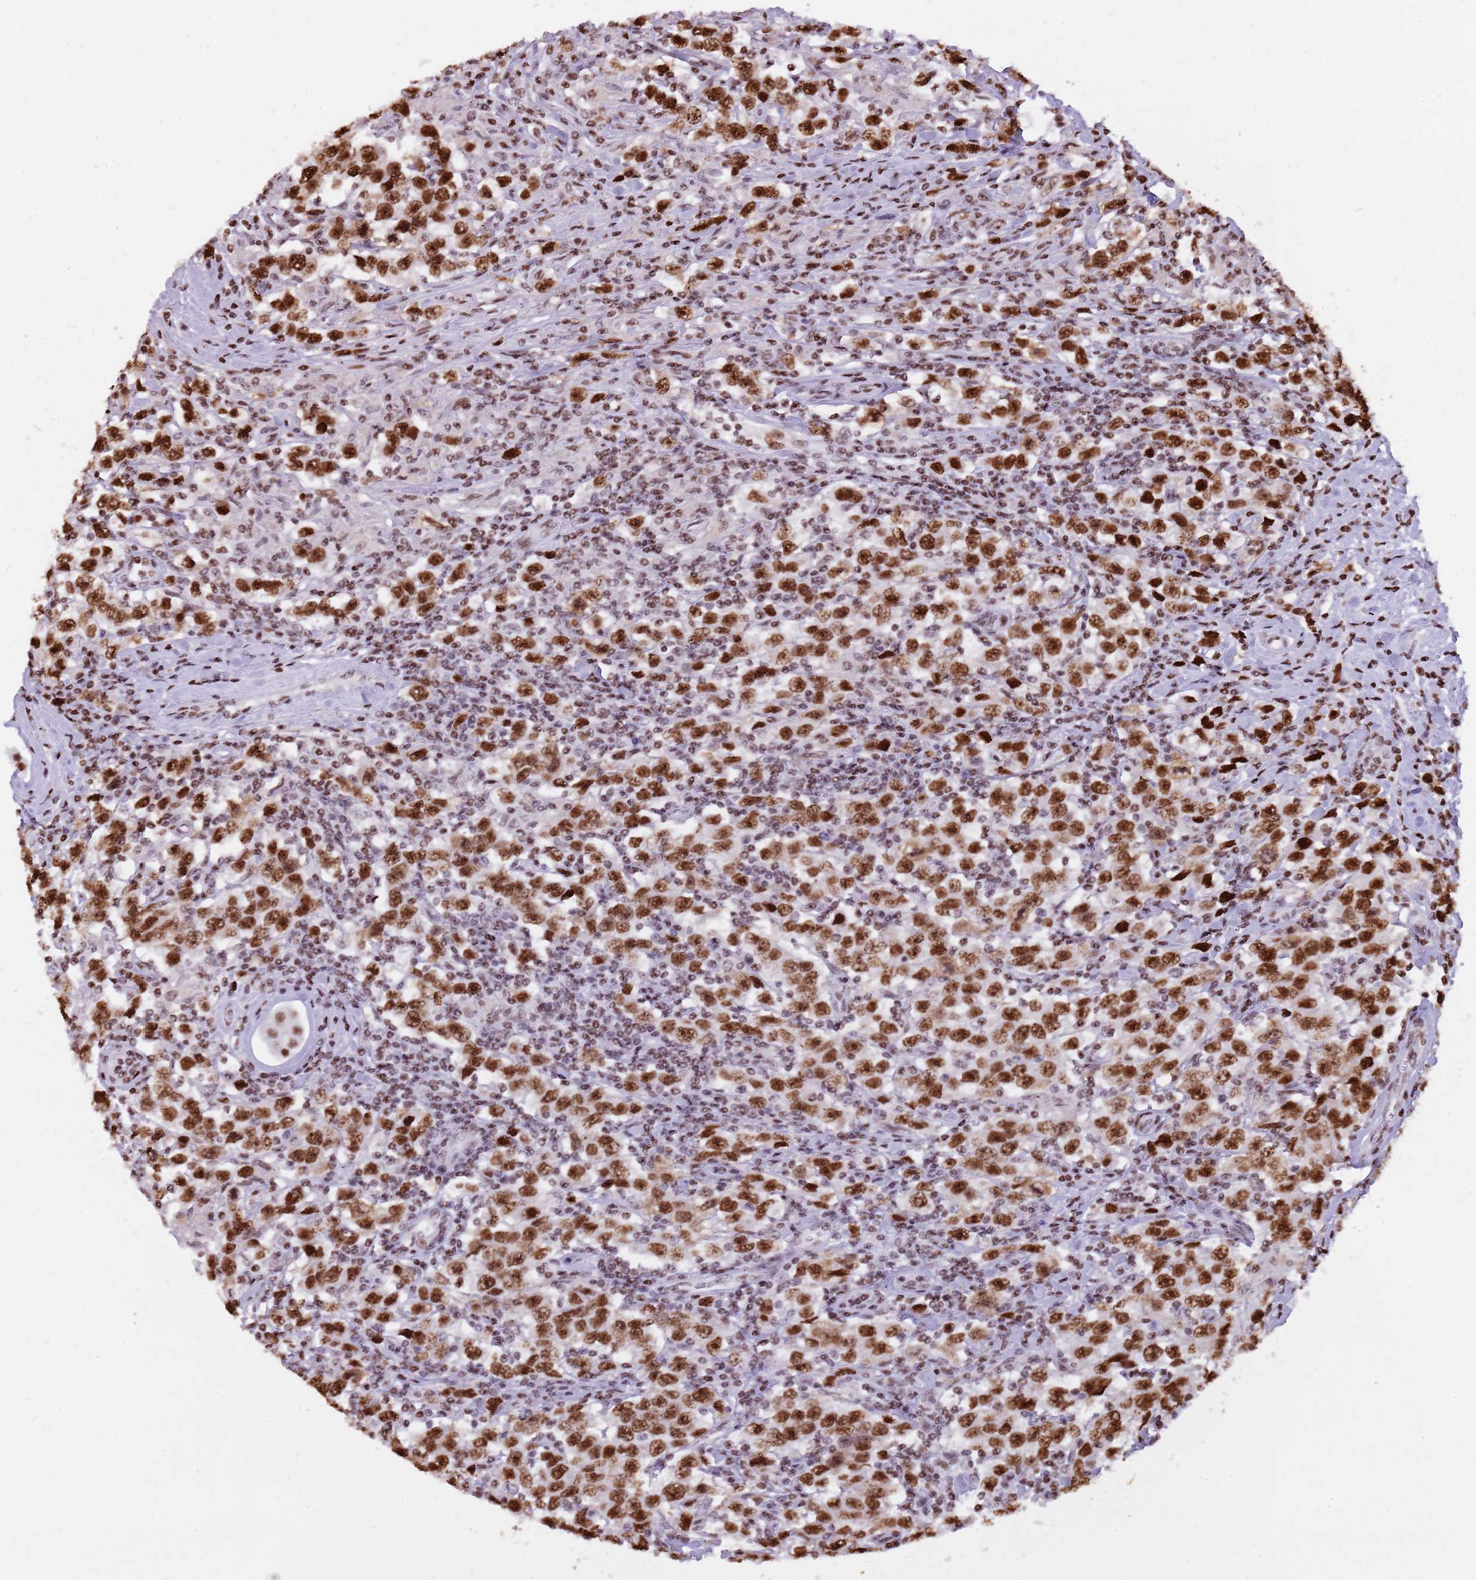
{"staining": {"intensity": "strong", "quantity": ">75%", "location": "nuclear"}, "tissue": "testis cancer", "cell_type": "Tumor cells", "image_type": "cancer", "snomed": [{"axis": "morphology", "description": "Seminoma, NOS"}, {"axis": "topography", "description": "Testis"}], "caption": "Protein positivity by immunohistochemistry (IHC) shows strong nuclear expression in approximately >75% of tumor cells in seminoma (testis). The protein of interest is stained brown, and the nuclei are stained in blue (DAB IHC with brightfield microscopy, high magnification).", "gene": "WASHC4", "patient": {"sex": "male", "age": 41}}